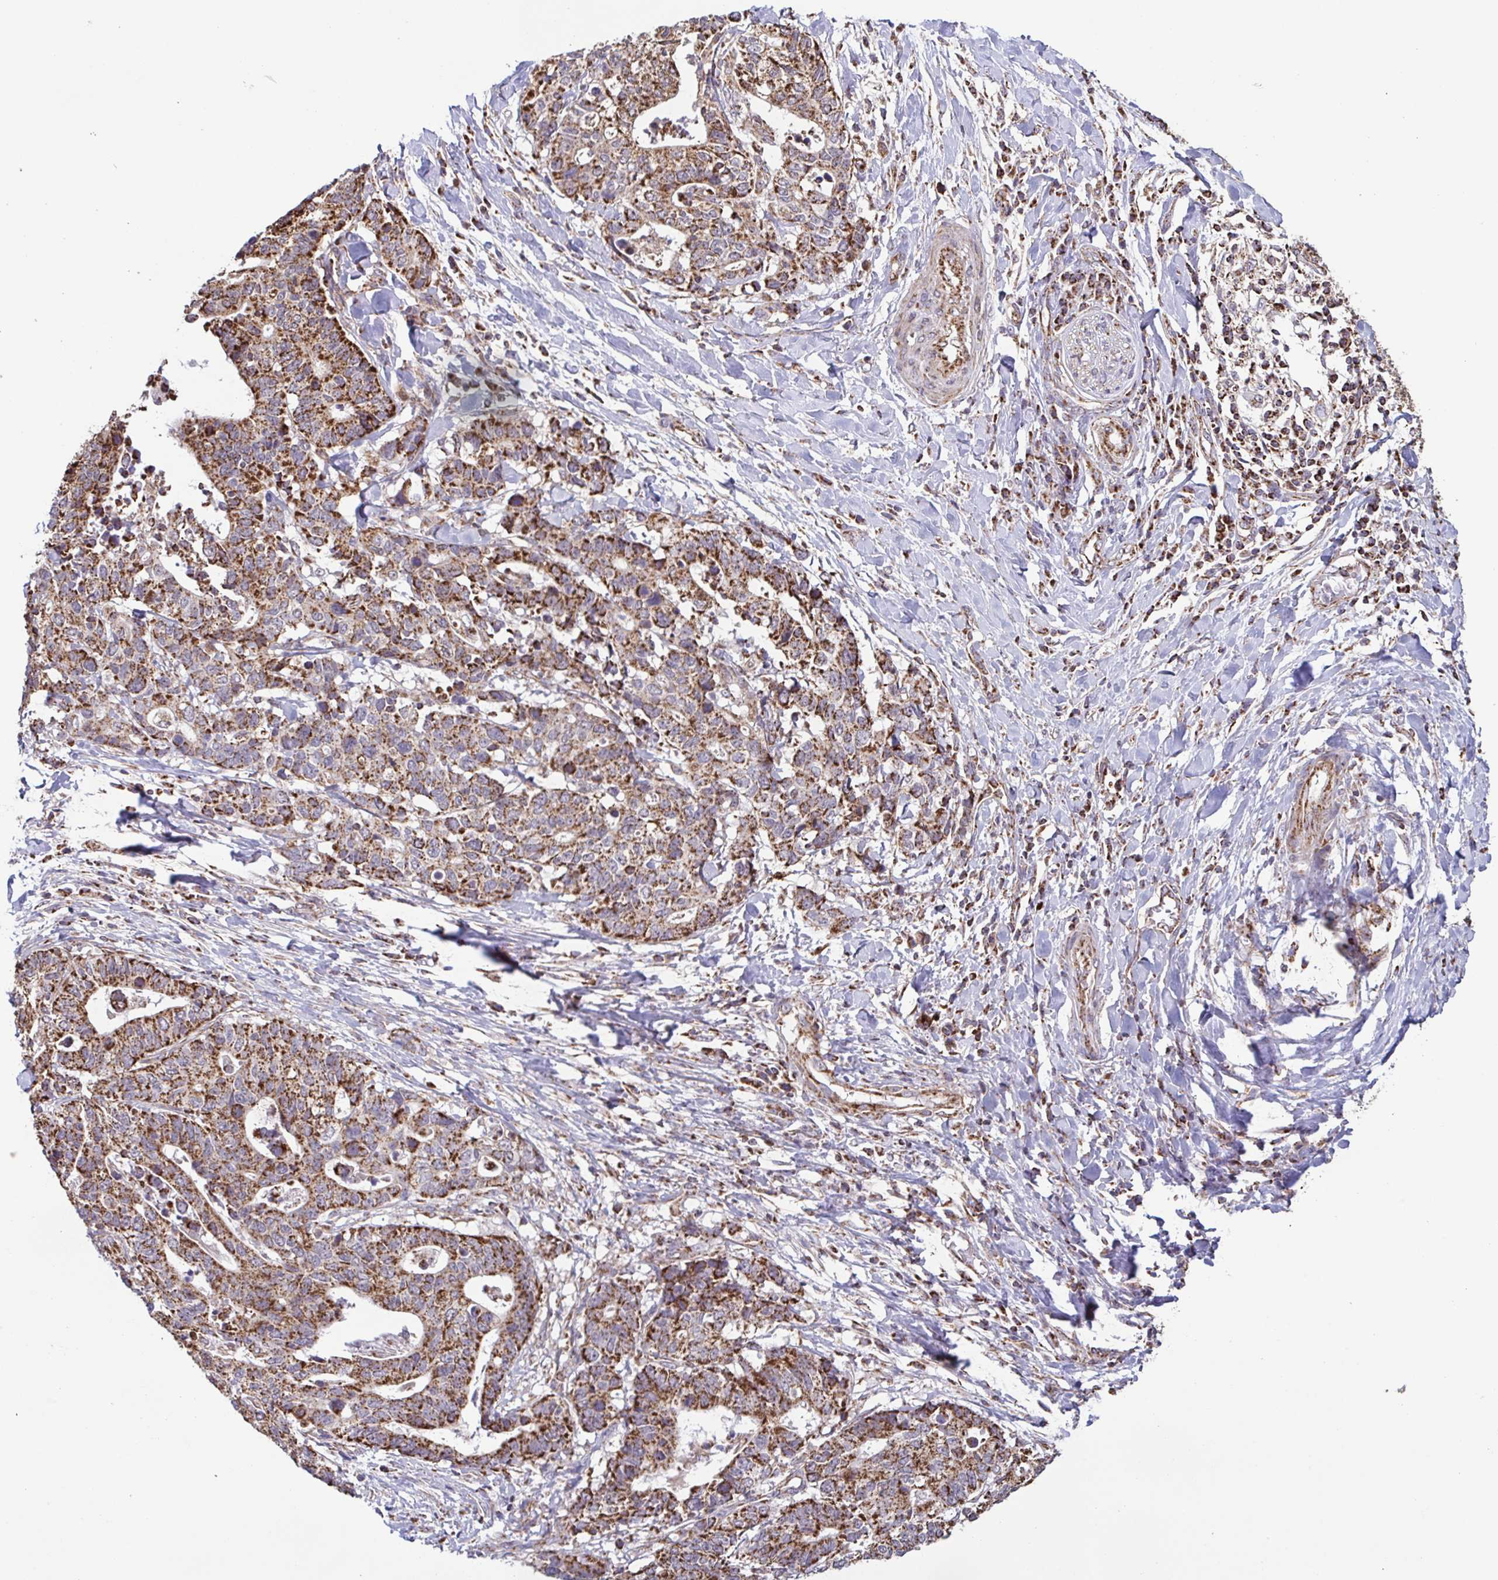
{"staining": {"intensity": "strong", "quantity": ">75%", "location": "cytoplasmic/membranous"}, "tissue": "stomach cancer", "cell_type": "Tumor cells", "image_type": "cancer", "snomed": [{"axis": "morphology", "description": "Adenocarcinoma, NOS"}, {"axis": "topography", "description": "Stomach, upper"}], "caption": "There is high levels of strong cytoplasmic/membranous expression in tumor cells of adenocarcinoma (stomach), as demonstrated by immunohistochemical staining (brown color).", "gene": "DIP2B", "patient": {"sex": "female", "age": 67}}